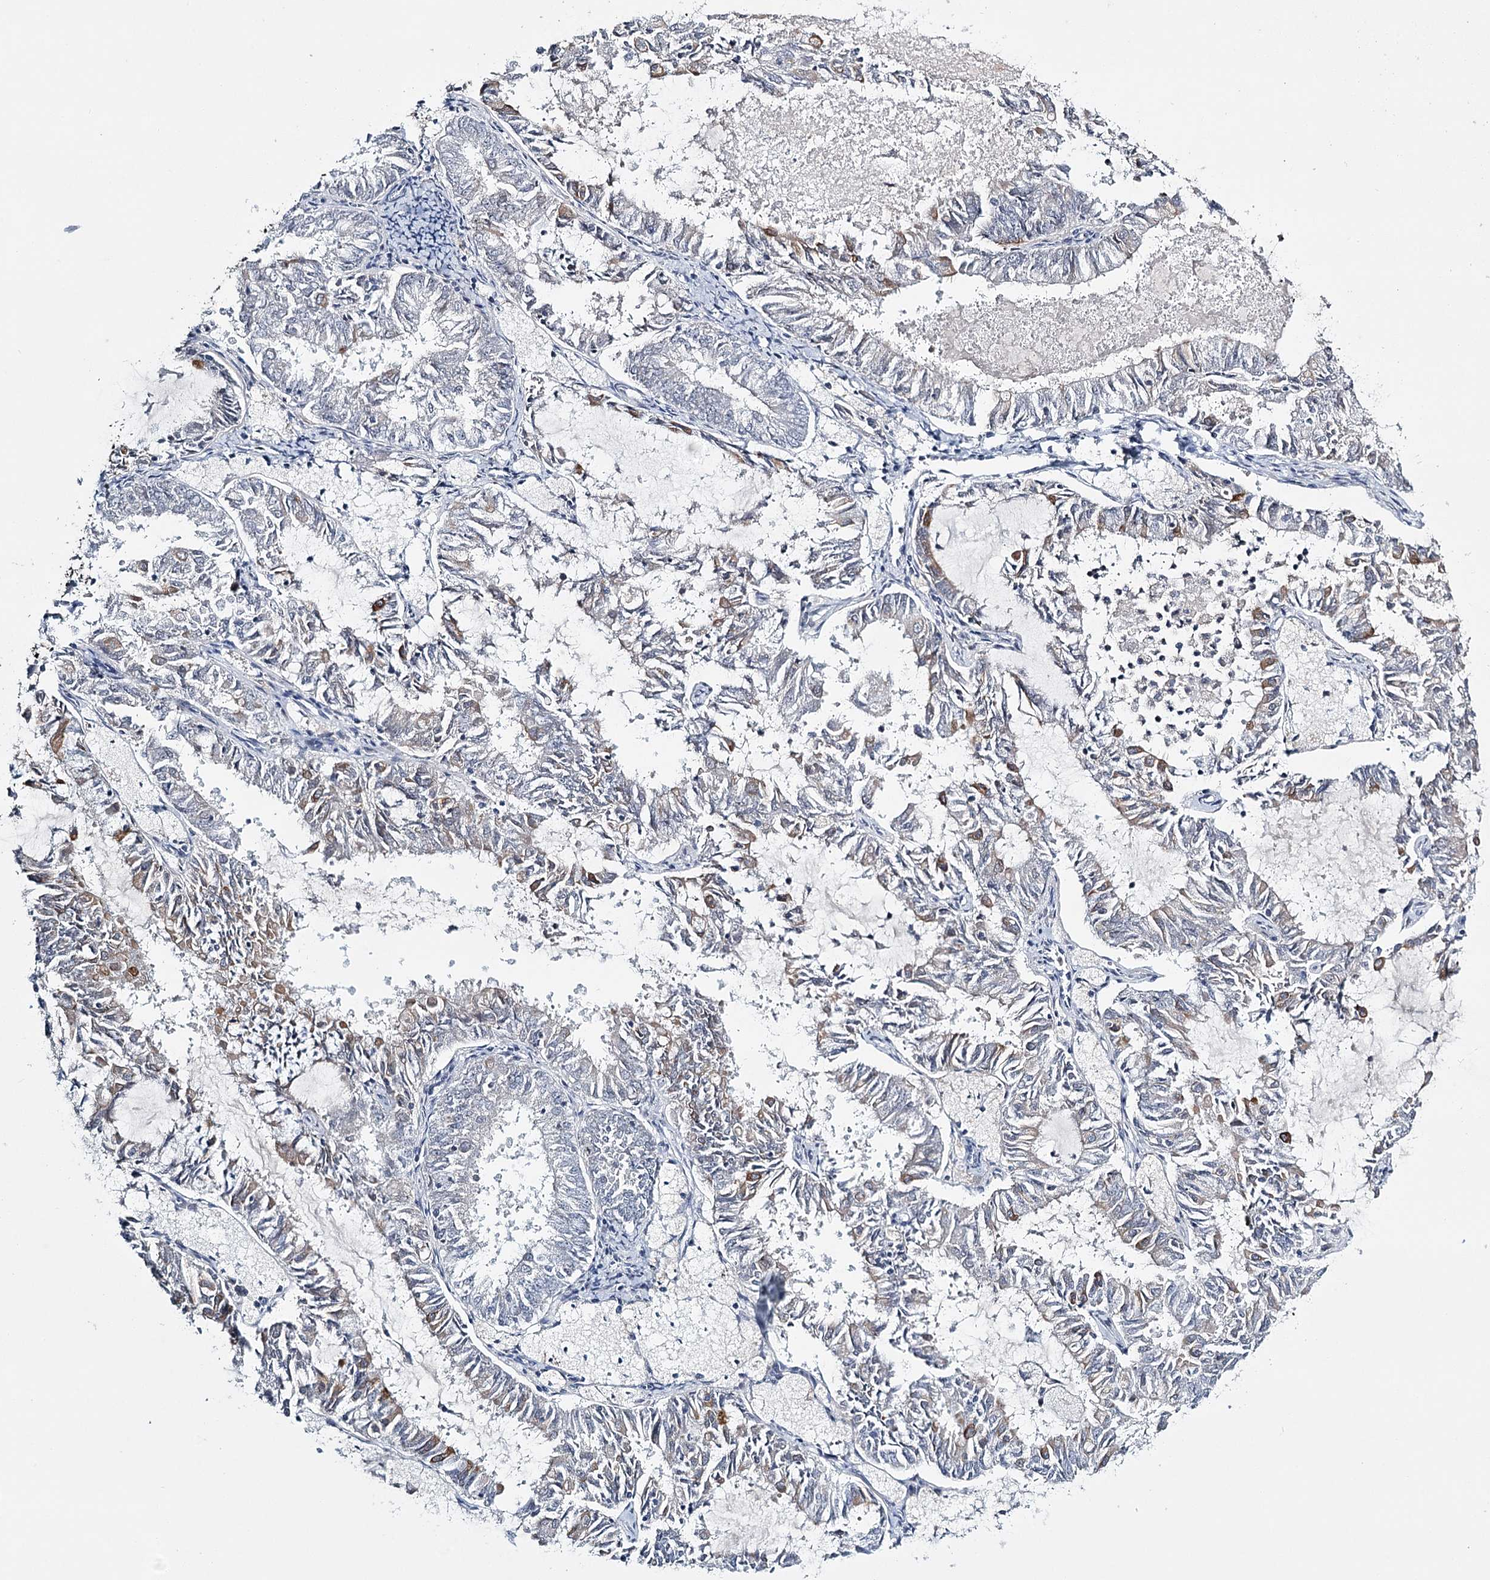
{"staining": {"intensity": "negative", "quantity": "none", "location": "none"}, "tissue": "endometrial cancer", "cell_type": "Tumor cells", "image_type": "cancer", "snomed": [{"axis": "morphology", "description": "Adenocarcinoma, NOS"}, {"axis": "topography", "description": "Endometrium"}], "caption": "Immunohistochemistry of human adenocarcinoma (endometrial) displays no positivity in tumor cells.", "gene": "TMEM70", "patient": {"sex": "female", "age": 57}}